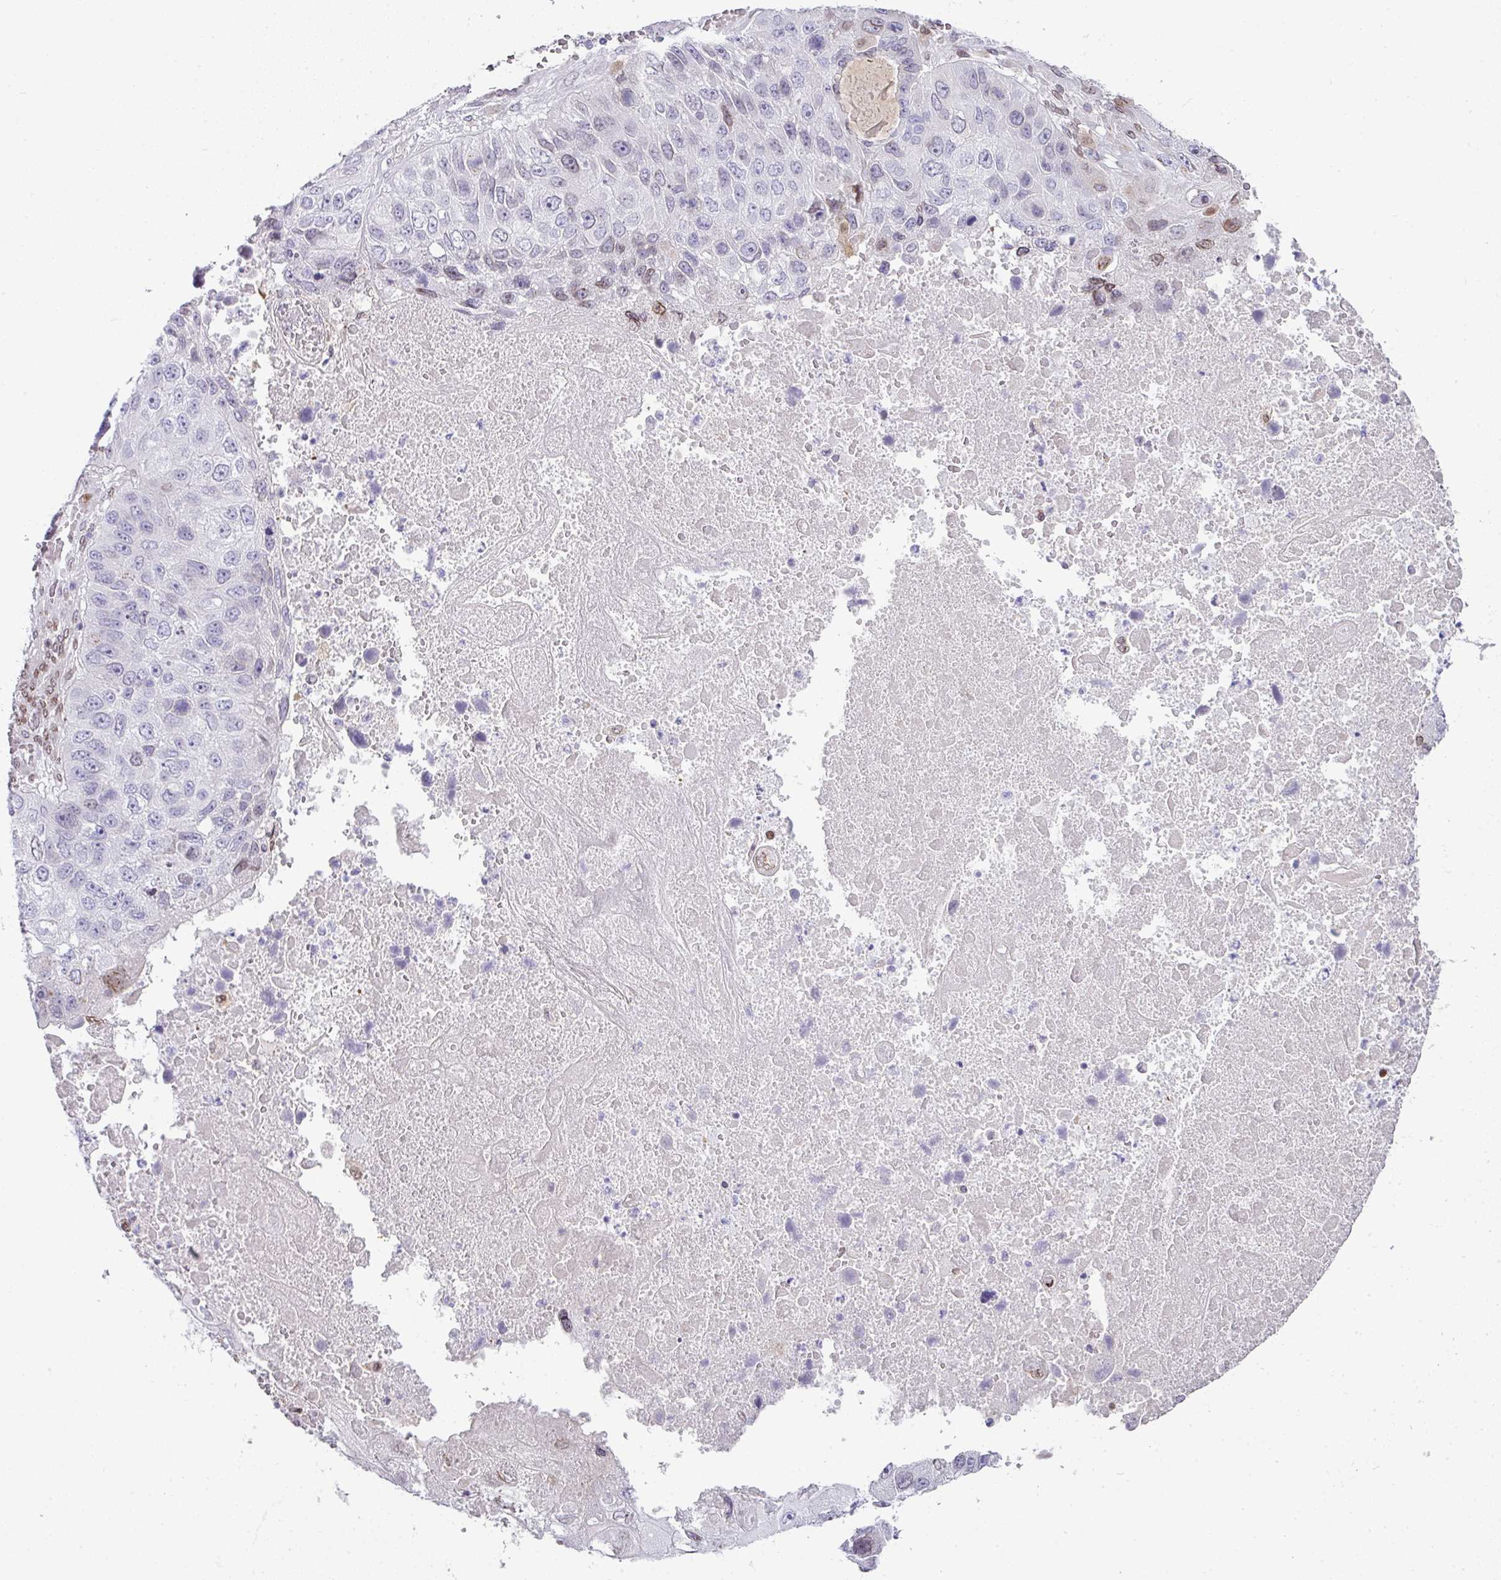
{"staining": {"intensity": "weak", "quantity": "<25%", "location": "nuclear"}, "tissue": "lung cancer", "cell_type": "Tumor cells", "image_type": "cancer", "snomed": [{"axis": "morphology", "description": "Squamous cell carcinoma, NOS"}, {"axis": "topography", "description": "Lung"}], "caption": "A histopathology image of human lung squamous cell carcinoma is negative for staining in tumor cells.", "gene": "PLK1", "patient": {"sex": "male", "age": 61}}